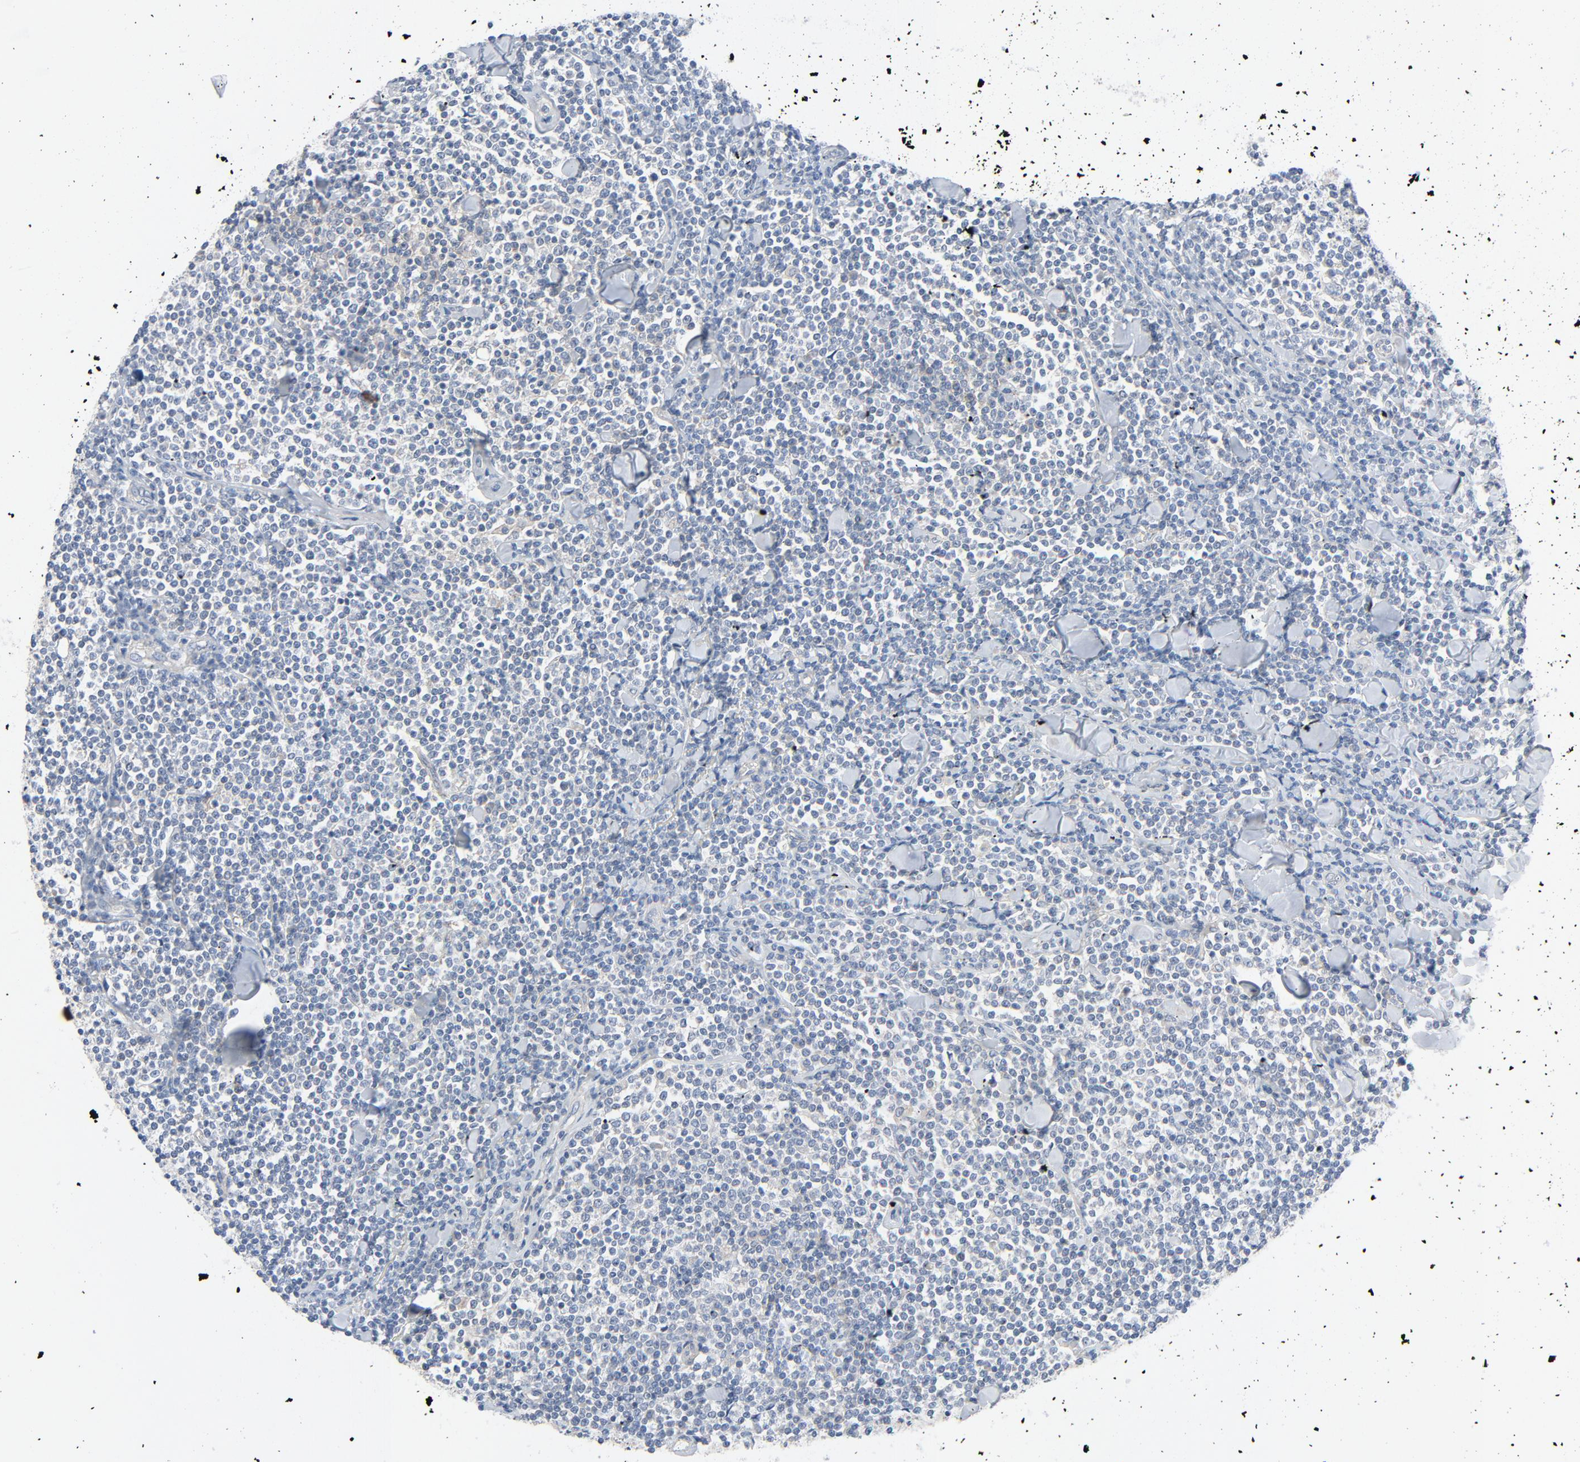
{"staining": {"intensity": "weak", "quantity": "<25%", "location": "cytoplasmic/membranous"}, "tissue": "lymphoma", "cell_type": "Tumor cells", "image_type": "cancer", "snomed": [{"axis": "morphology", "description": "Malignant lymphoma, non-Hodgkin's type, Low grade"}, {"axis": "topography", "description": "Soft tissue"}], "caption": "Immunohistochemistry image of neoplastic tissue: human lymphoma stained with DAB (3,3'-diaminobenzidine) shows no significant protein positivity in tumor cells.", "gene": "TSG101", "patient": {"sex": "male", "age": 92}}